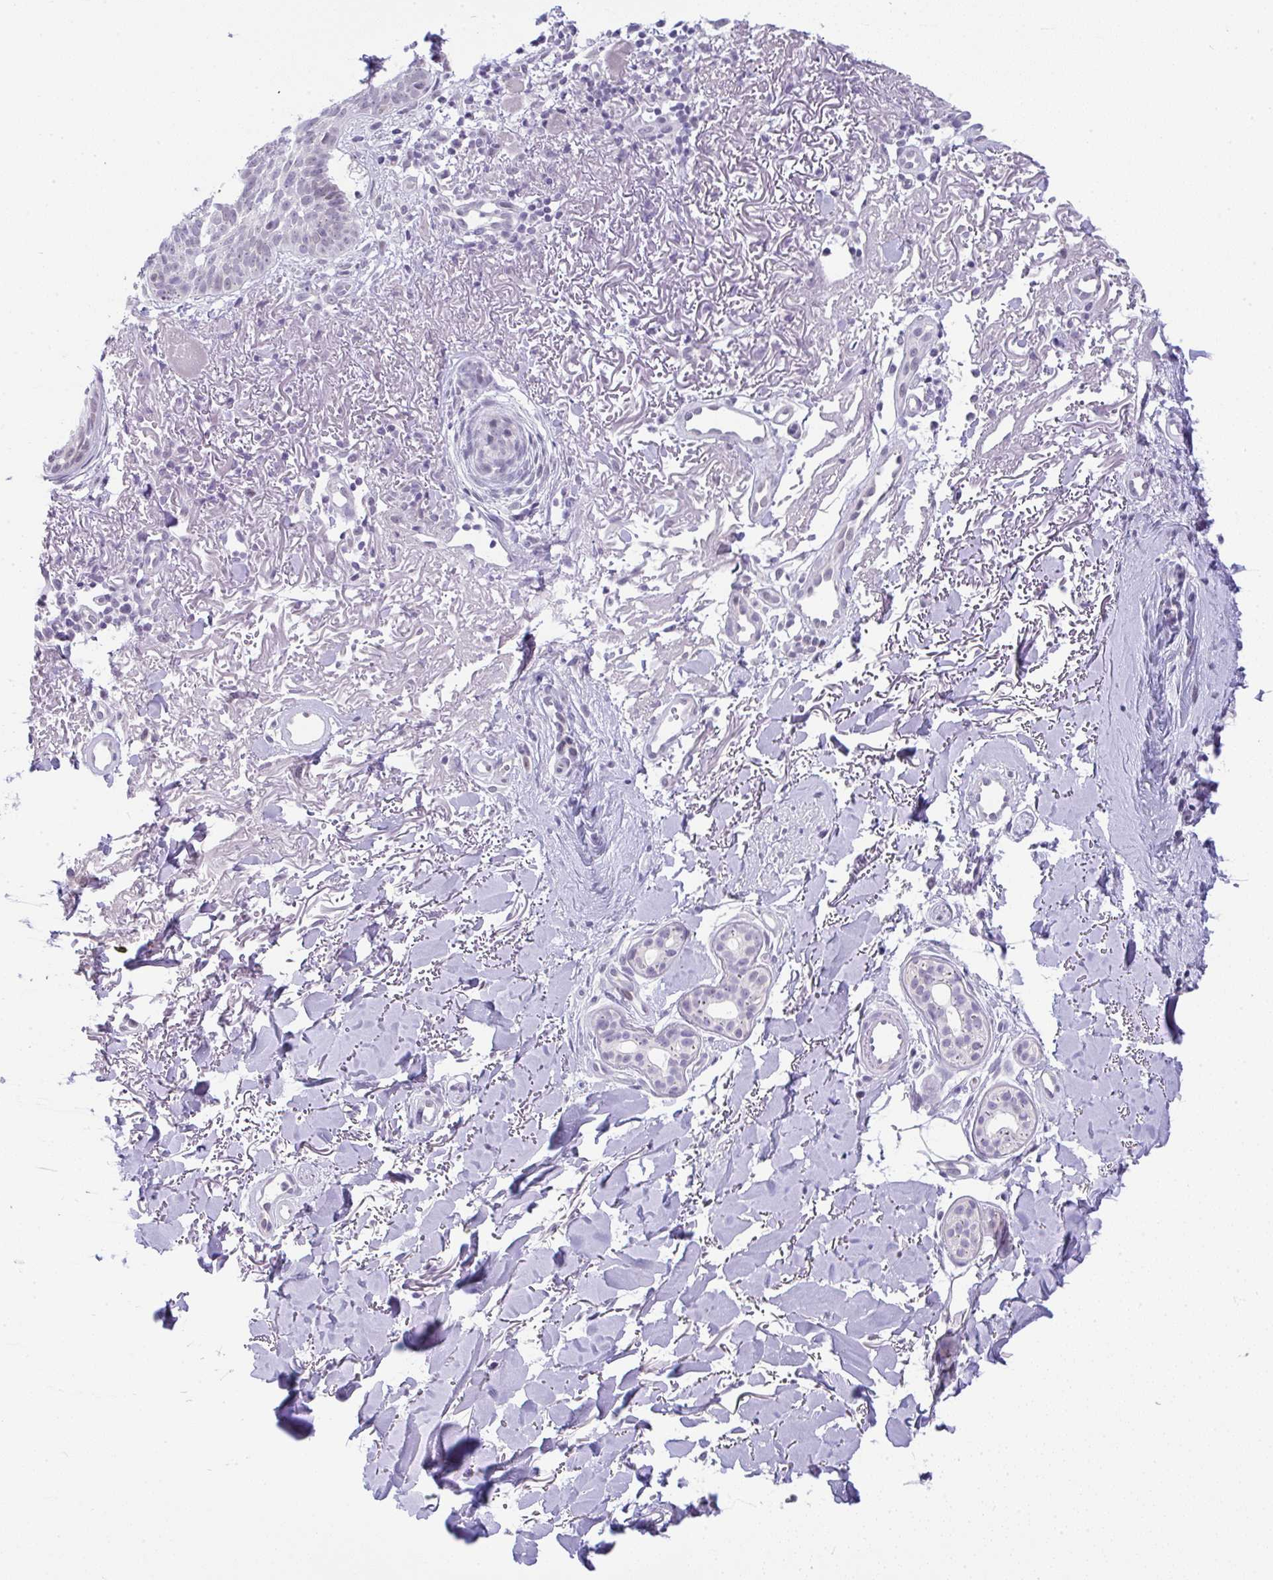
{"staining": {"intensity": "negative", "quantity": "none", "location": "none"}, "tissue": "skin cancer", "cell_type": "Tumor cells", "image_type": "cancer", "snomed": [{"axis": "morphology", "description": "Basal cell carcinoma"}, {"axis": "topography", "description": "Skin"}], "caption": "Image shows no protein expression in tumor cells of skin basal cell carcinoma tissue. (Brightfield microscopy of DAB IHC at high magnification).", "gene": "FAM177A1", "patient": {"sex": "female", "age": 82}}